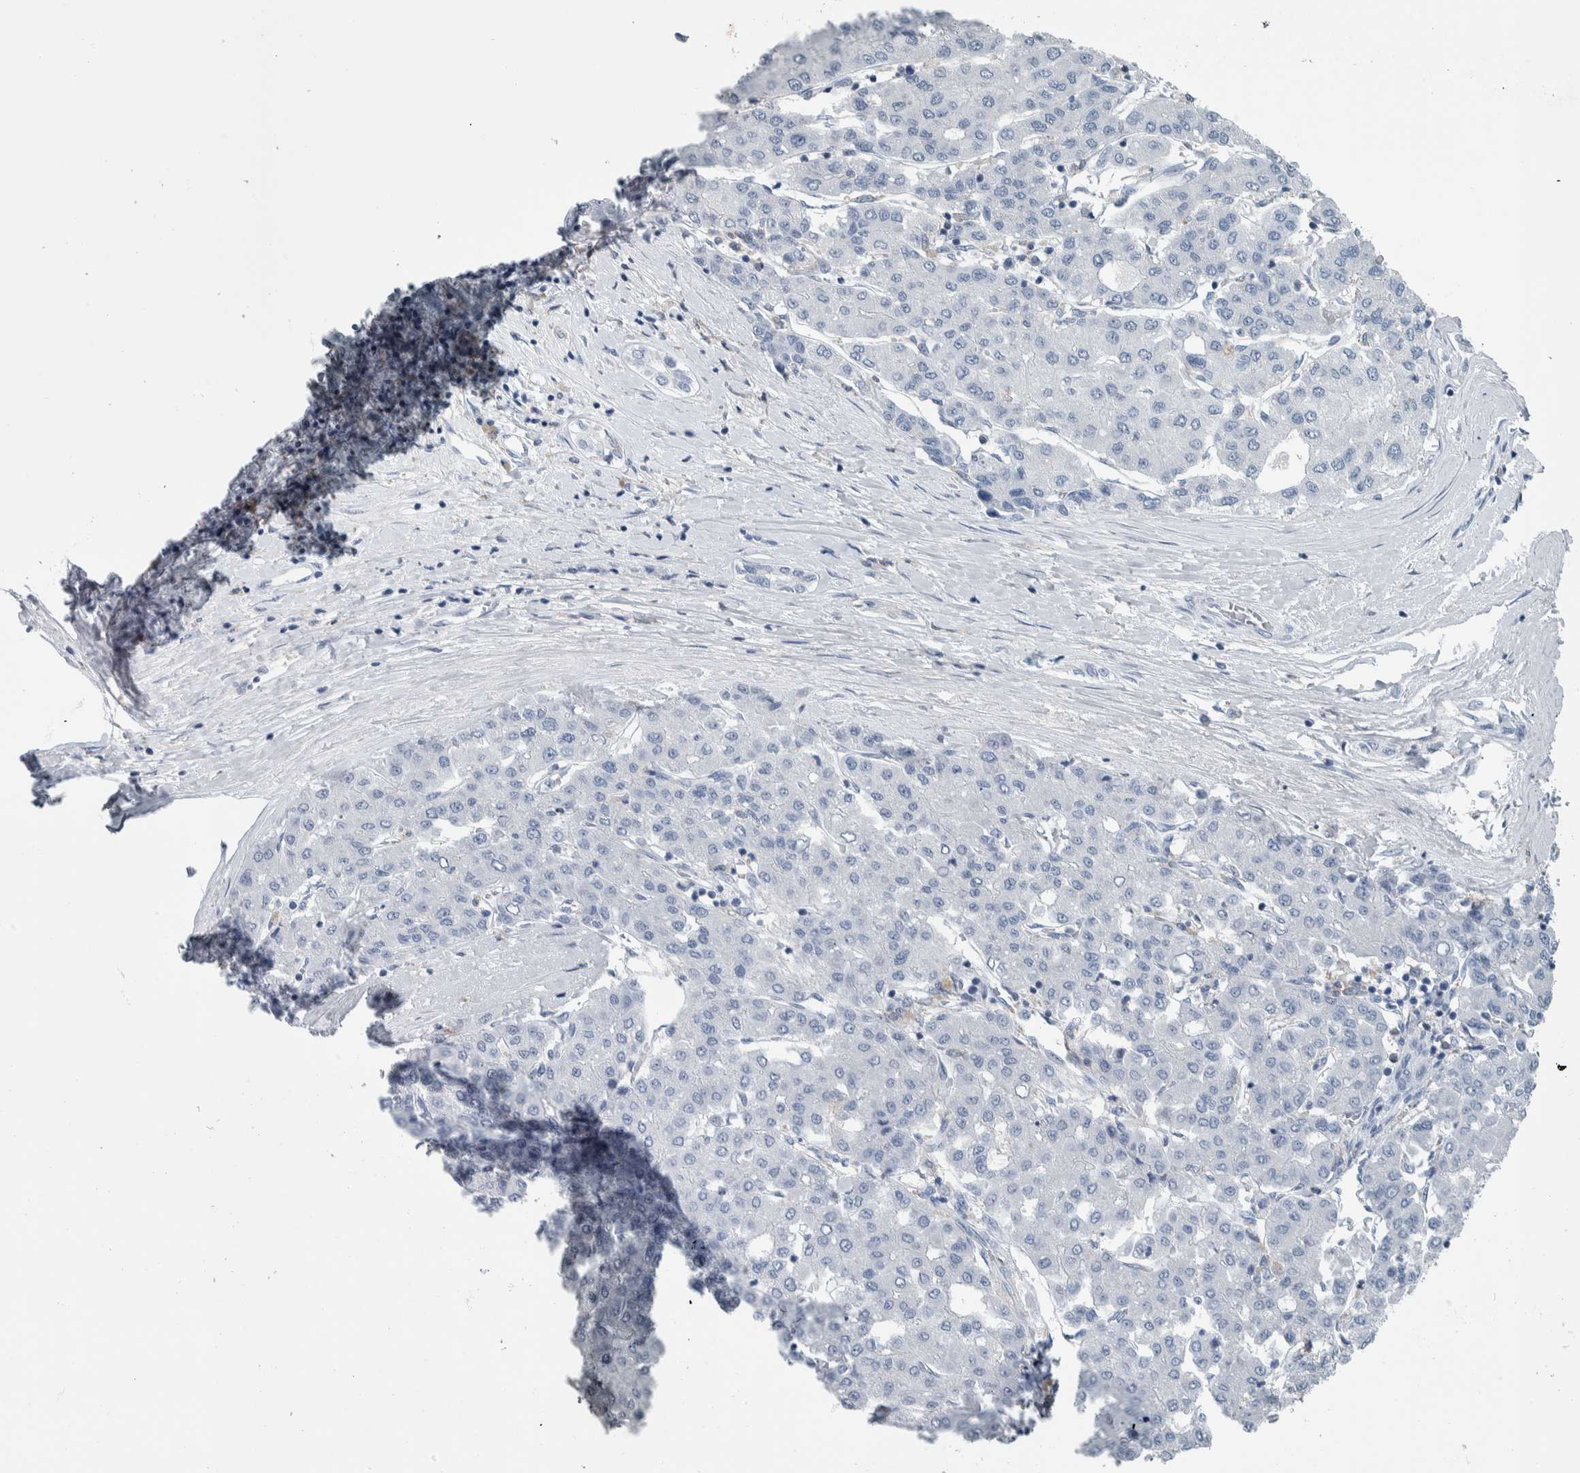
{"staining": {"intensity": "negative", "quantity": "none", "location": "none"}, "tissue": "liver cancer", "cell_type": "Tumor cells", "image_type": "cancer", "snomed": [{"axis": "morphology", "description": "Carcinoma, Hepatocellular, NOS"}, {"axis": "topography", "description": "Liver"}], "caption": "An immunohistochemistry photomicrograph of liver cancer (hepatocellular carcinoma) is shown. There is no staining in tumor cells of liver cancer (hepatocellular carcinoma).", "gene": "SKAP2", "patient": {"sex": "male", "age": 65}}